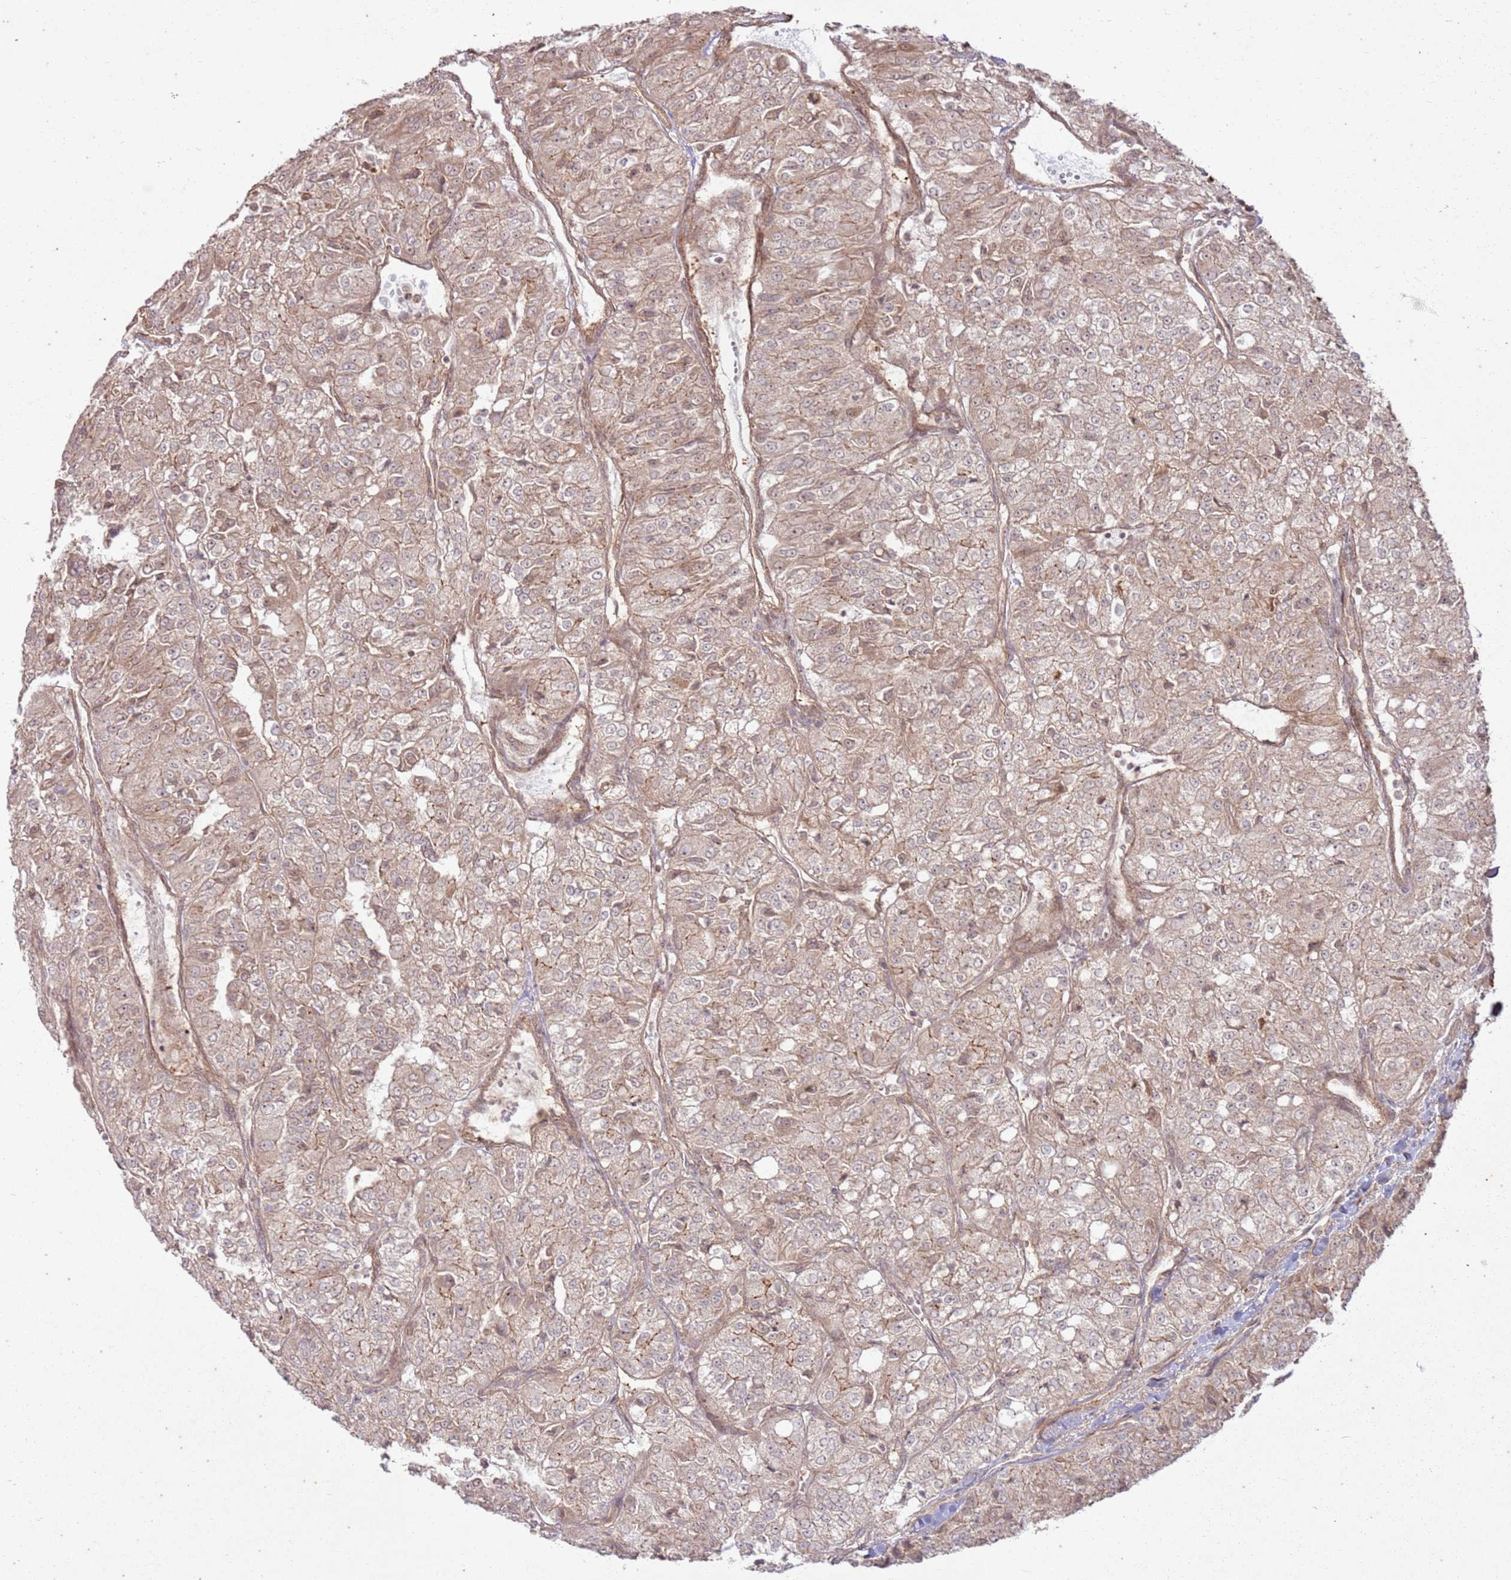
{"staining": {"intensity": "moderate", "quantity": ">75%", "location": "cytoplasmic/membranous,nuclear"}, "tissue": "renal cancer", "cell_type": "Tumor cells", "image_type": "cancer", "snomed": [{"axis": "morphology", "description": "Adenocarcinoma, NOS"}, {"axis": "topography", "description": "Kidney"}], "caption": "Immunohistochemical staining of adenocarcinoma (renal) exhibits moderate cytoplasmic/membranous and nuclear protein staining in about >75% of tumor cells.", "gene": "ZNF623", "patient": {"sex": "female", "age": 63}}